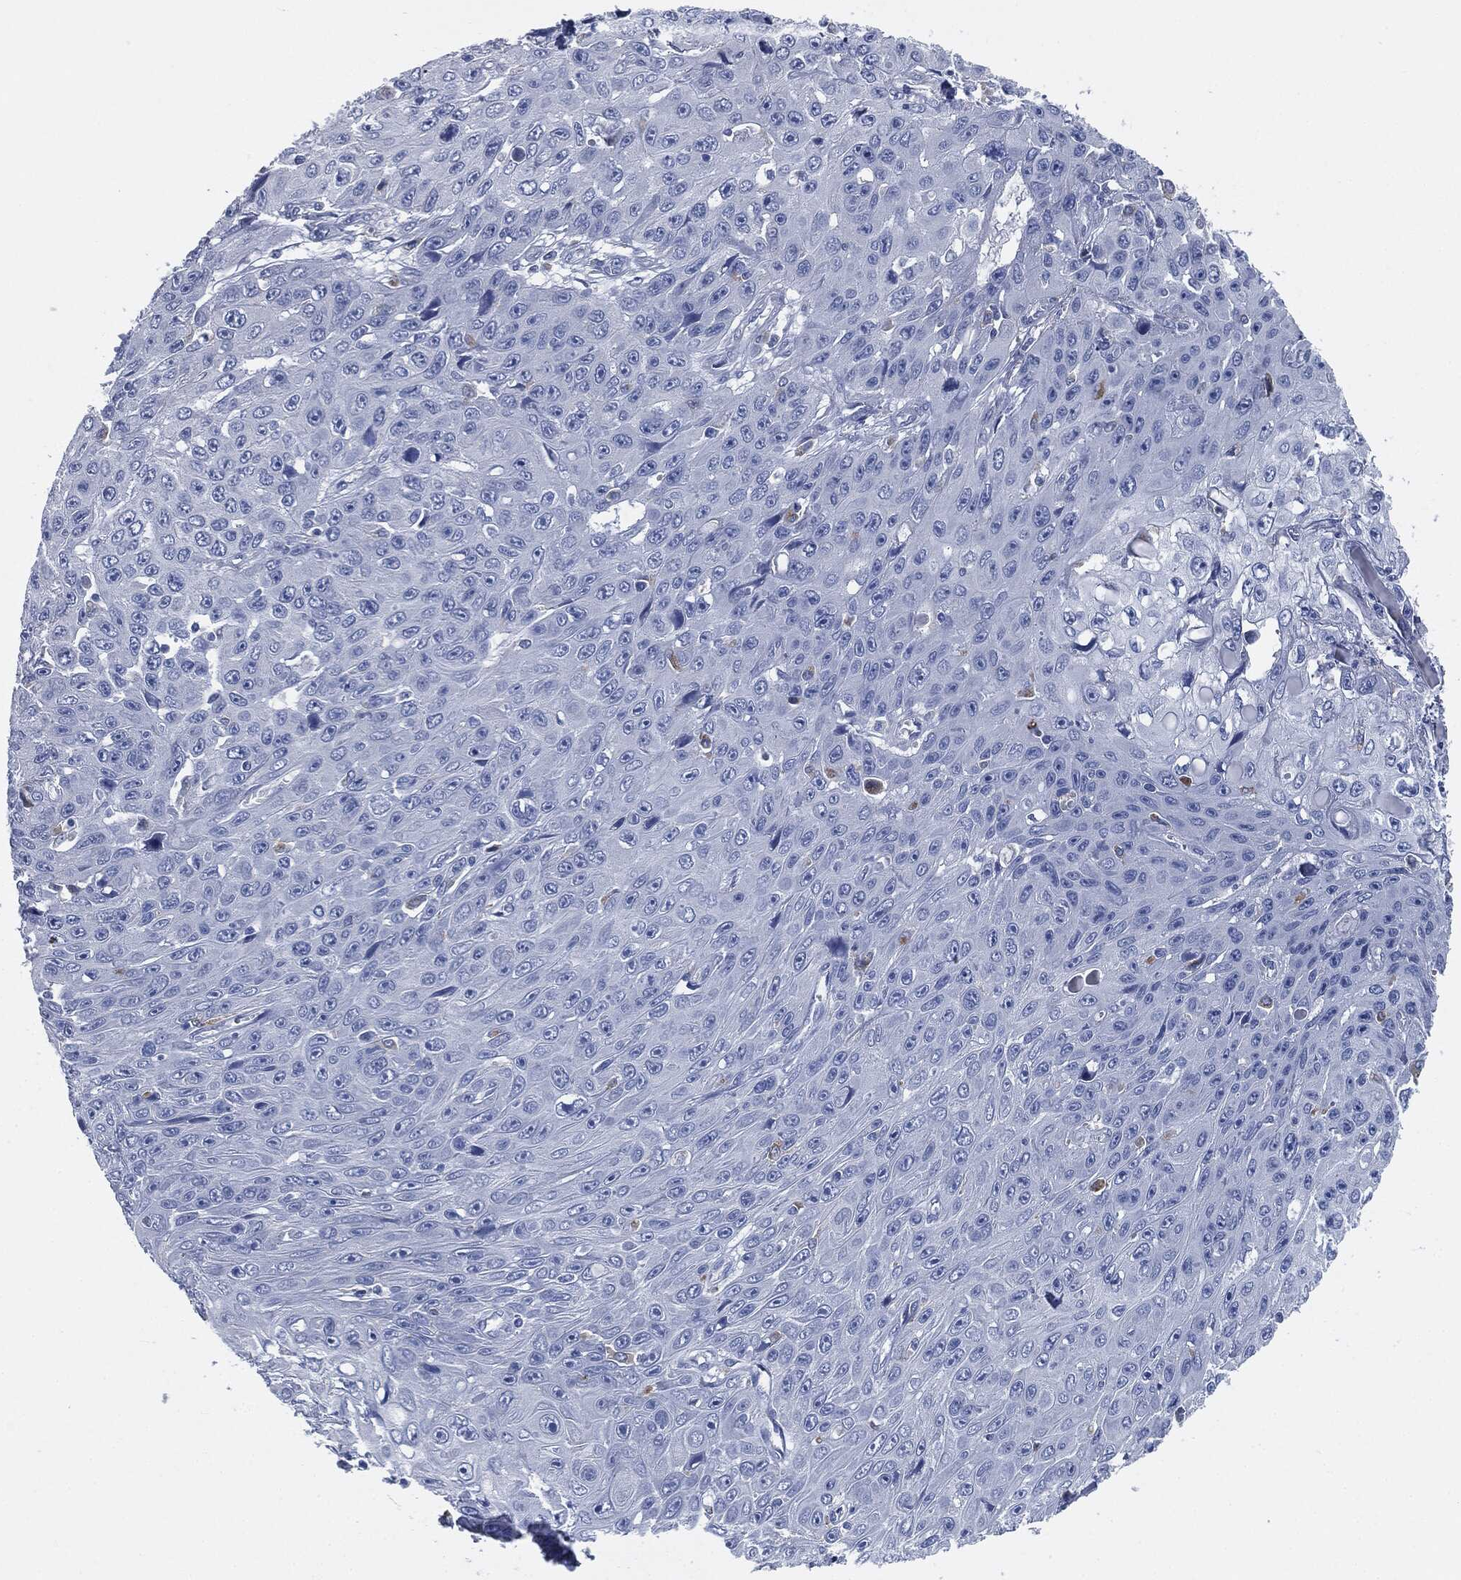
{"staining": {"intensity": "negative", "quantity": "none", "location": "none"}, "tissue": "skin cancer", "cell_type": "Tumor cells", "image_type": "cancer", "snomed": [{"axis": "morphology", "description": "Squamous cell carcinoma, NOS"}, {"axis": "topography", "description": "Skin"}], "caption": "Immunohistochemical staining of squamous cell carcinoma (skin) exhibits no significant positivity in tumor cells. (Immunohistochemistry, brightfield microscopy, high magnification).", "gene": "CAV3", "patient": {"sex": "male", "age": 82}}